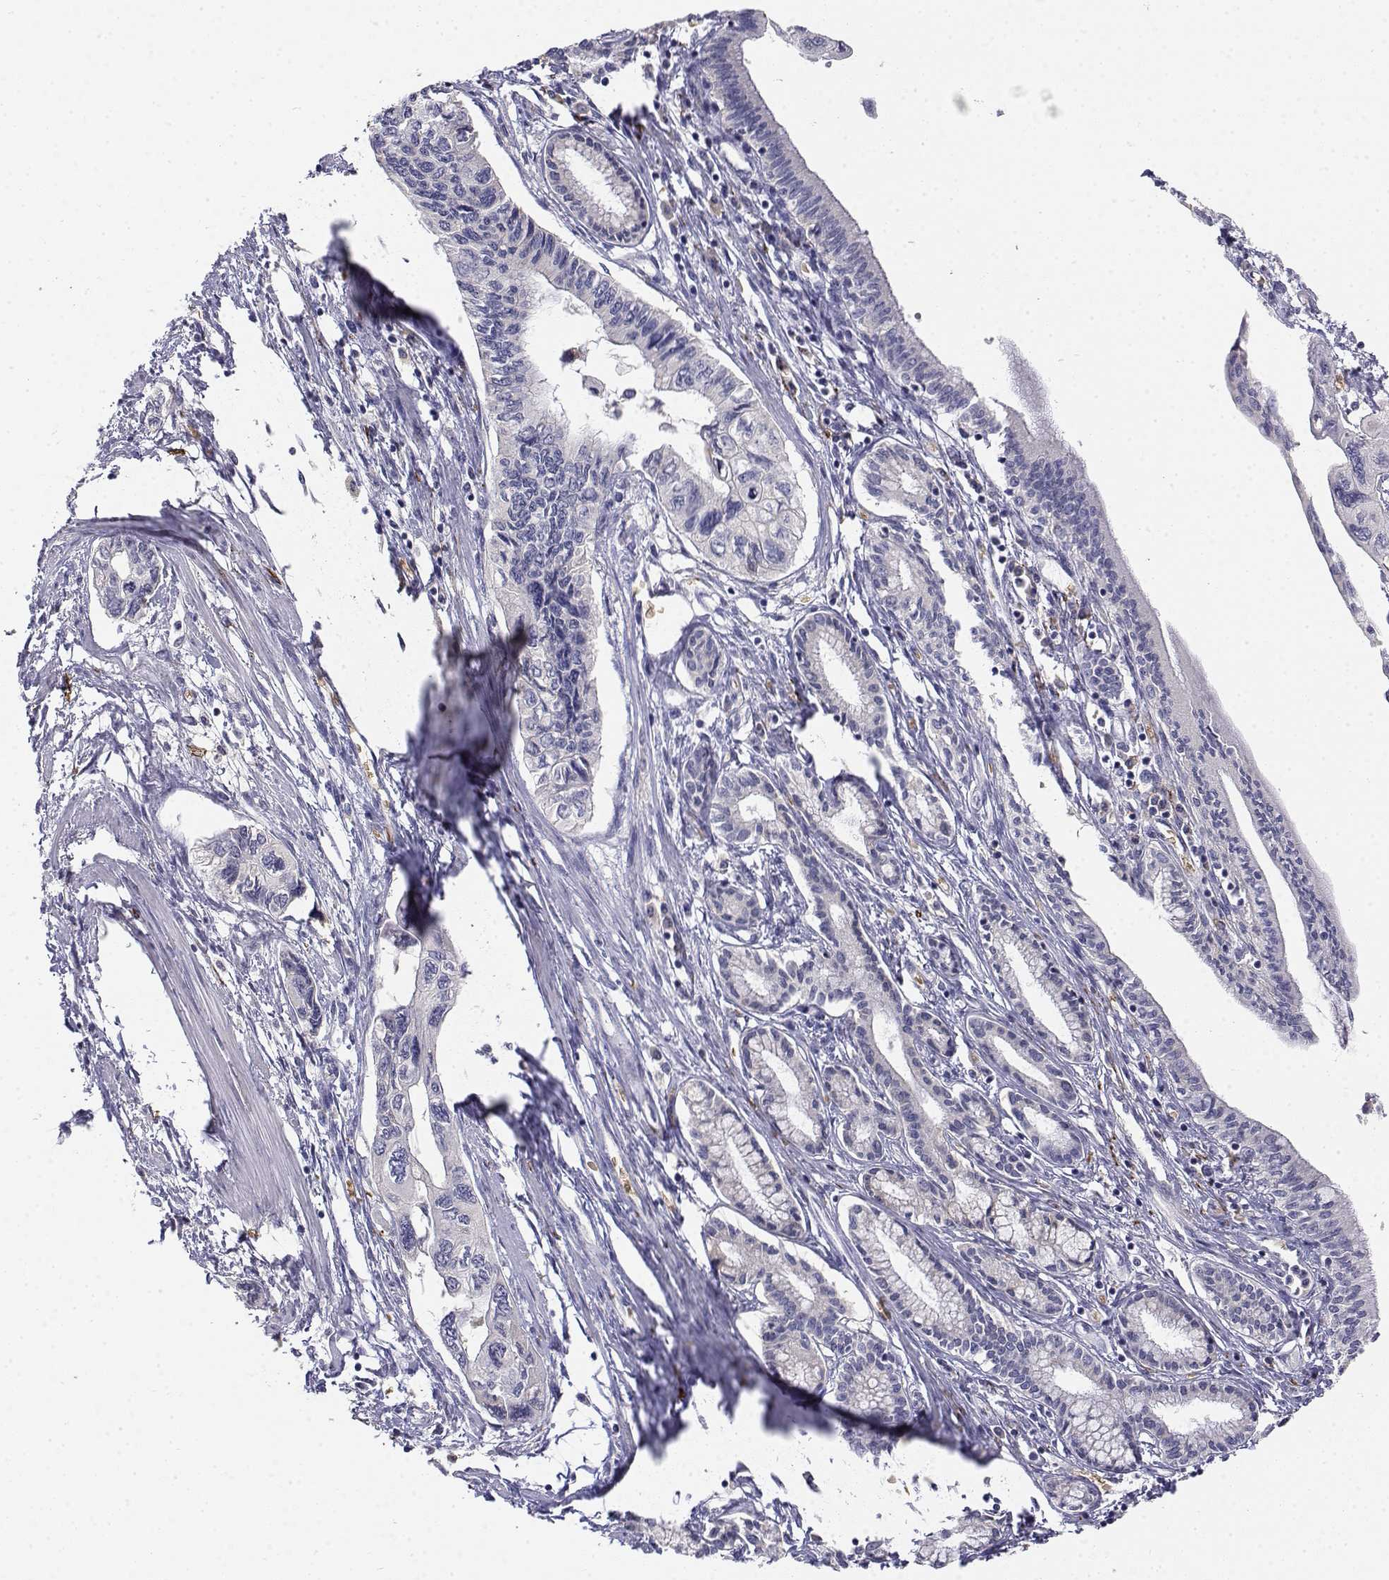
{"staining": {"intensity": "negative", "quantity": "none", "location": "none"}, "tissue": "pancreatic cancer", "cell_type": "Tumor cells", "image_type": "cancer", "snomed": [{"axis": "morphology", "description": "Adenocarcinoma, NOS"}, {"axis": "topography", "description": "Pancreas"}], "caption": "A histopathology image of pancreatic cancer (adenocarcinoma) stained for a protein exhibits no brown staining in tumor cells.", "gene": "CADM1", "patient": {"sex": "female", "age": 76}}